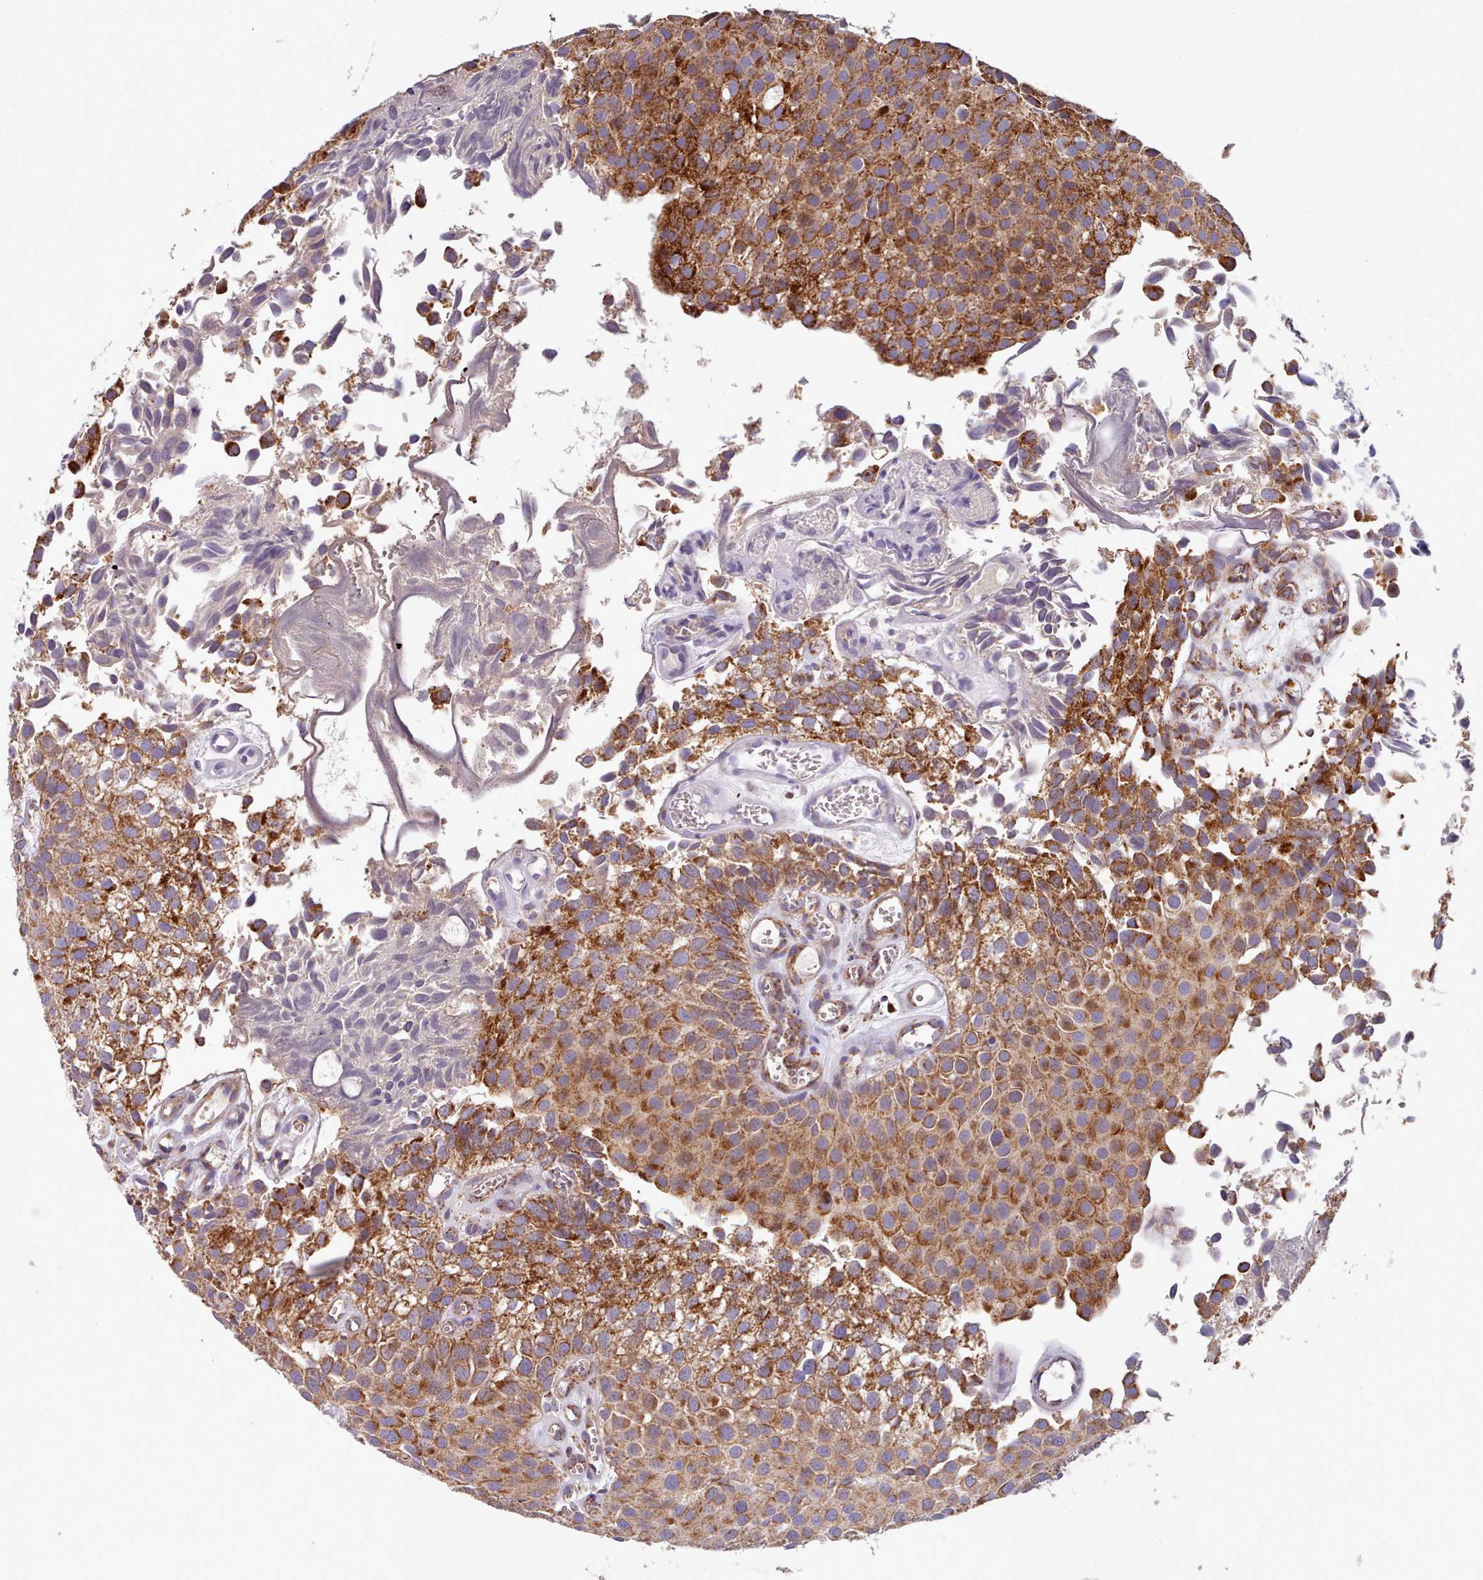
{"staining": {"intensity": "strong", "quantity": ">75%", "location": "cytoplasmic/membranous"}, "tissue": "urothelial cancer", "cell_type": "Tumor cells", "image_type": "cancer", "snomed": [{"axis": "morphology", "description": "Urothelial carcinoma, Low grade"}, {"axis": "topography", "description": "Urinary bladder"}], "caption": "An image of human low-grade urothelial carcinoma stained for a protein reveals strong cytoplasmic/membranous brown staining in tumor cells. Using DAB (brown) and hematoxylin (blue) stains, captured at high magnification using brightfield microscopy.", "gene": "HSDL2", "patient": {"sex": "male", "age": 88}}